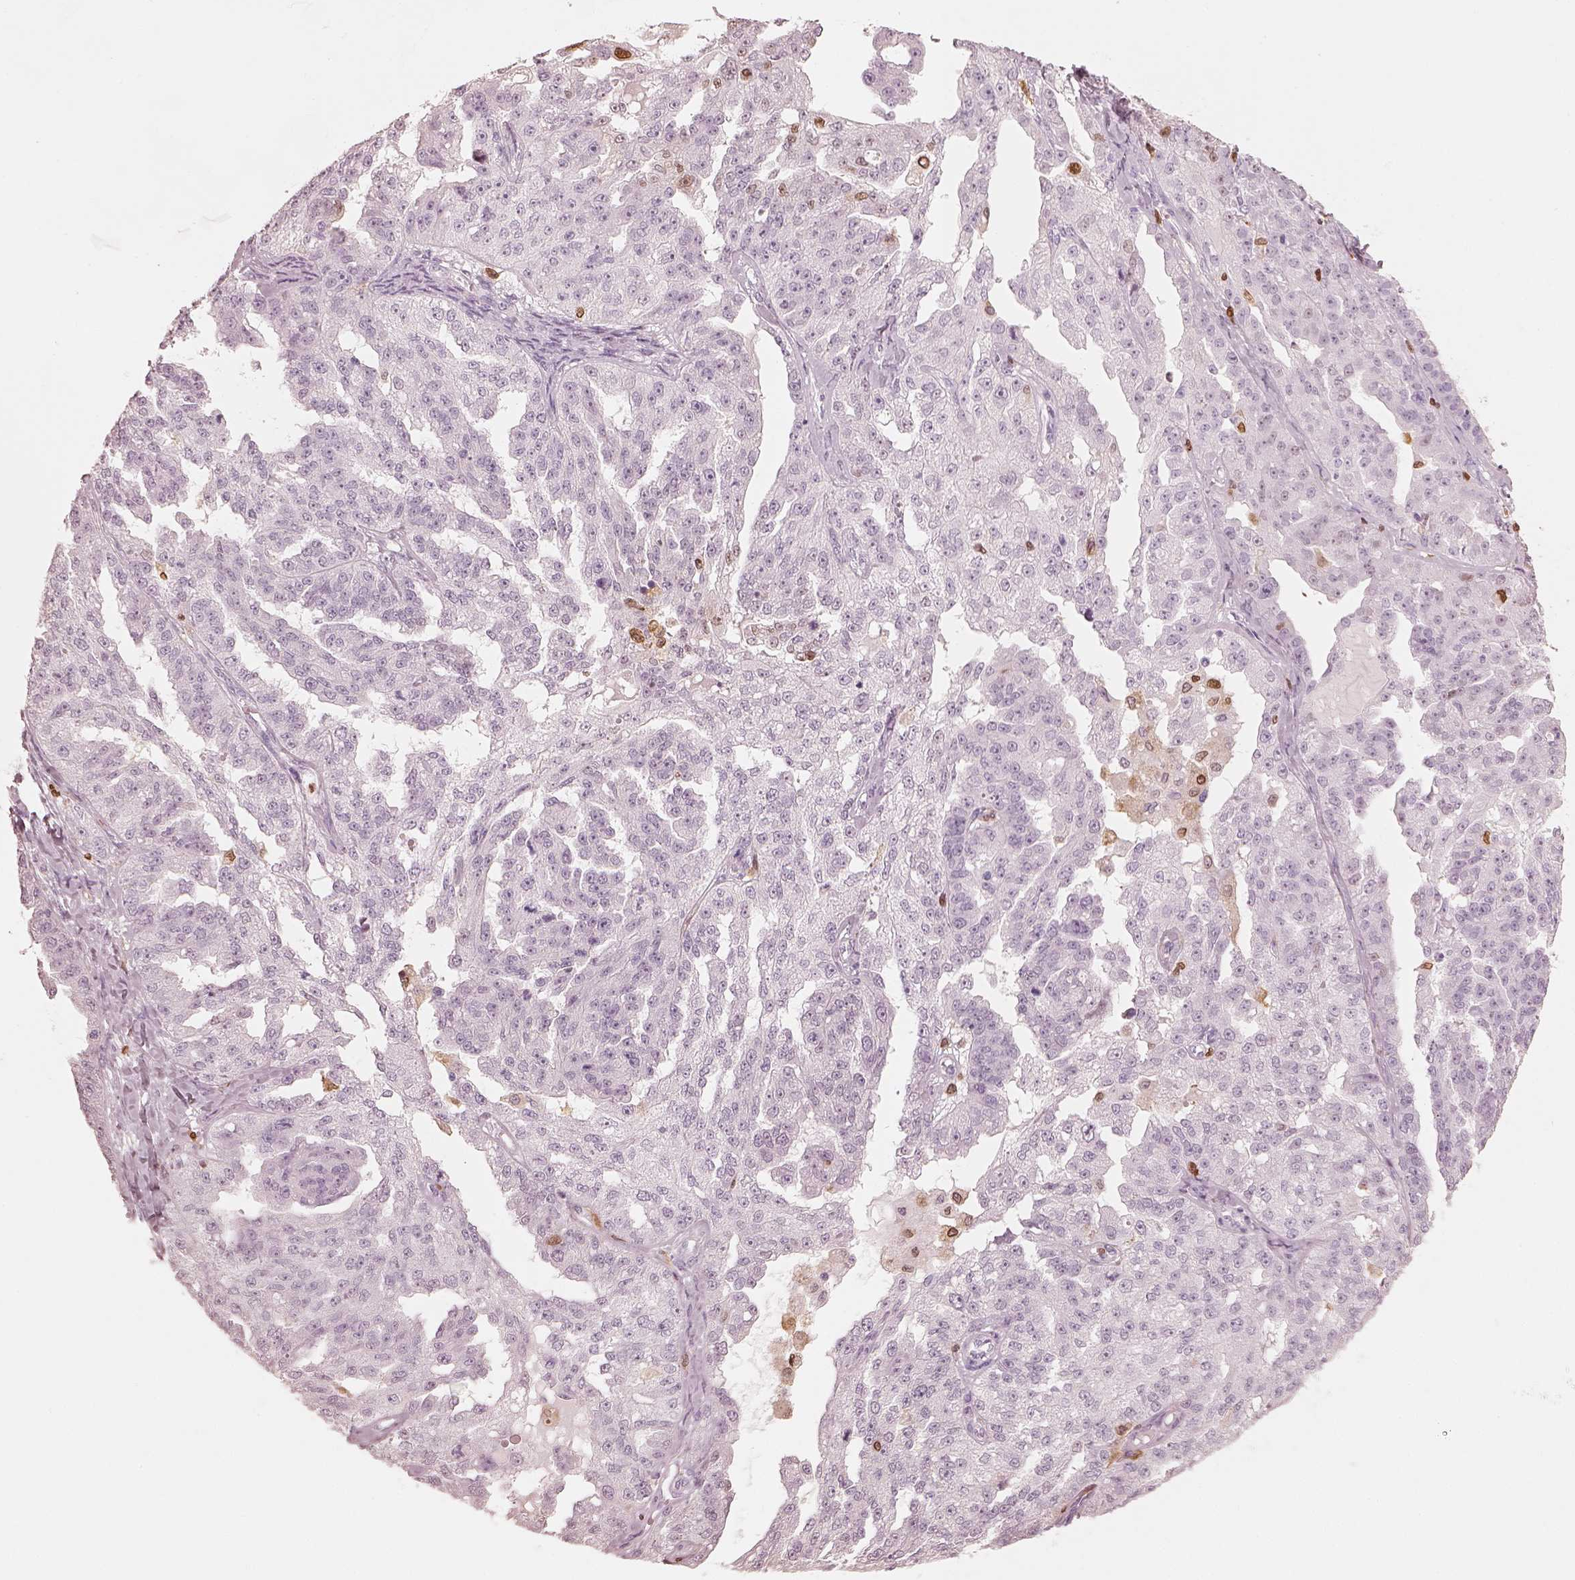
{"staining": {"intensity": "negative", "quantity": "none", "location": "none"}, "tissue": "ovarian cancer", "cell_type": "Tumor cells", "image_type": "cancer", "snomed": [{"axis": "morphology", "description": "Cystadenocarcinoma, serous, NOS"}, {"axis": "topography", "description": "Ovary"}], "caption": "High power microscopy photomicrograph of an IHC histopathology image of ovarian cancer, revealing no significant positivity in tumor cells.", "gene": "ALOX5", "patient": {"sex": "female", "age": 58}}